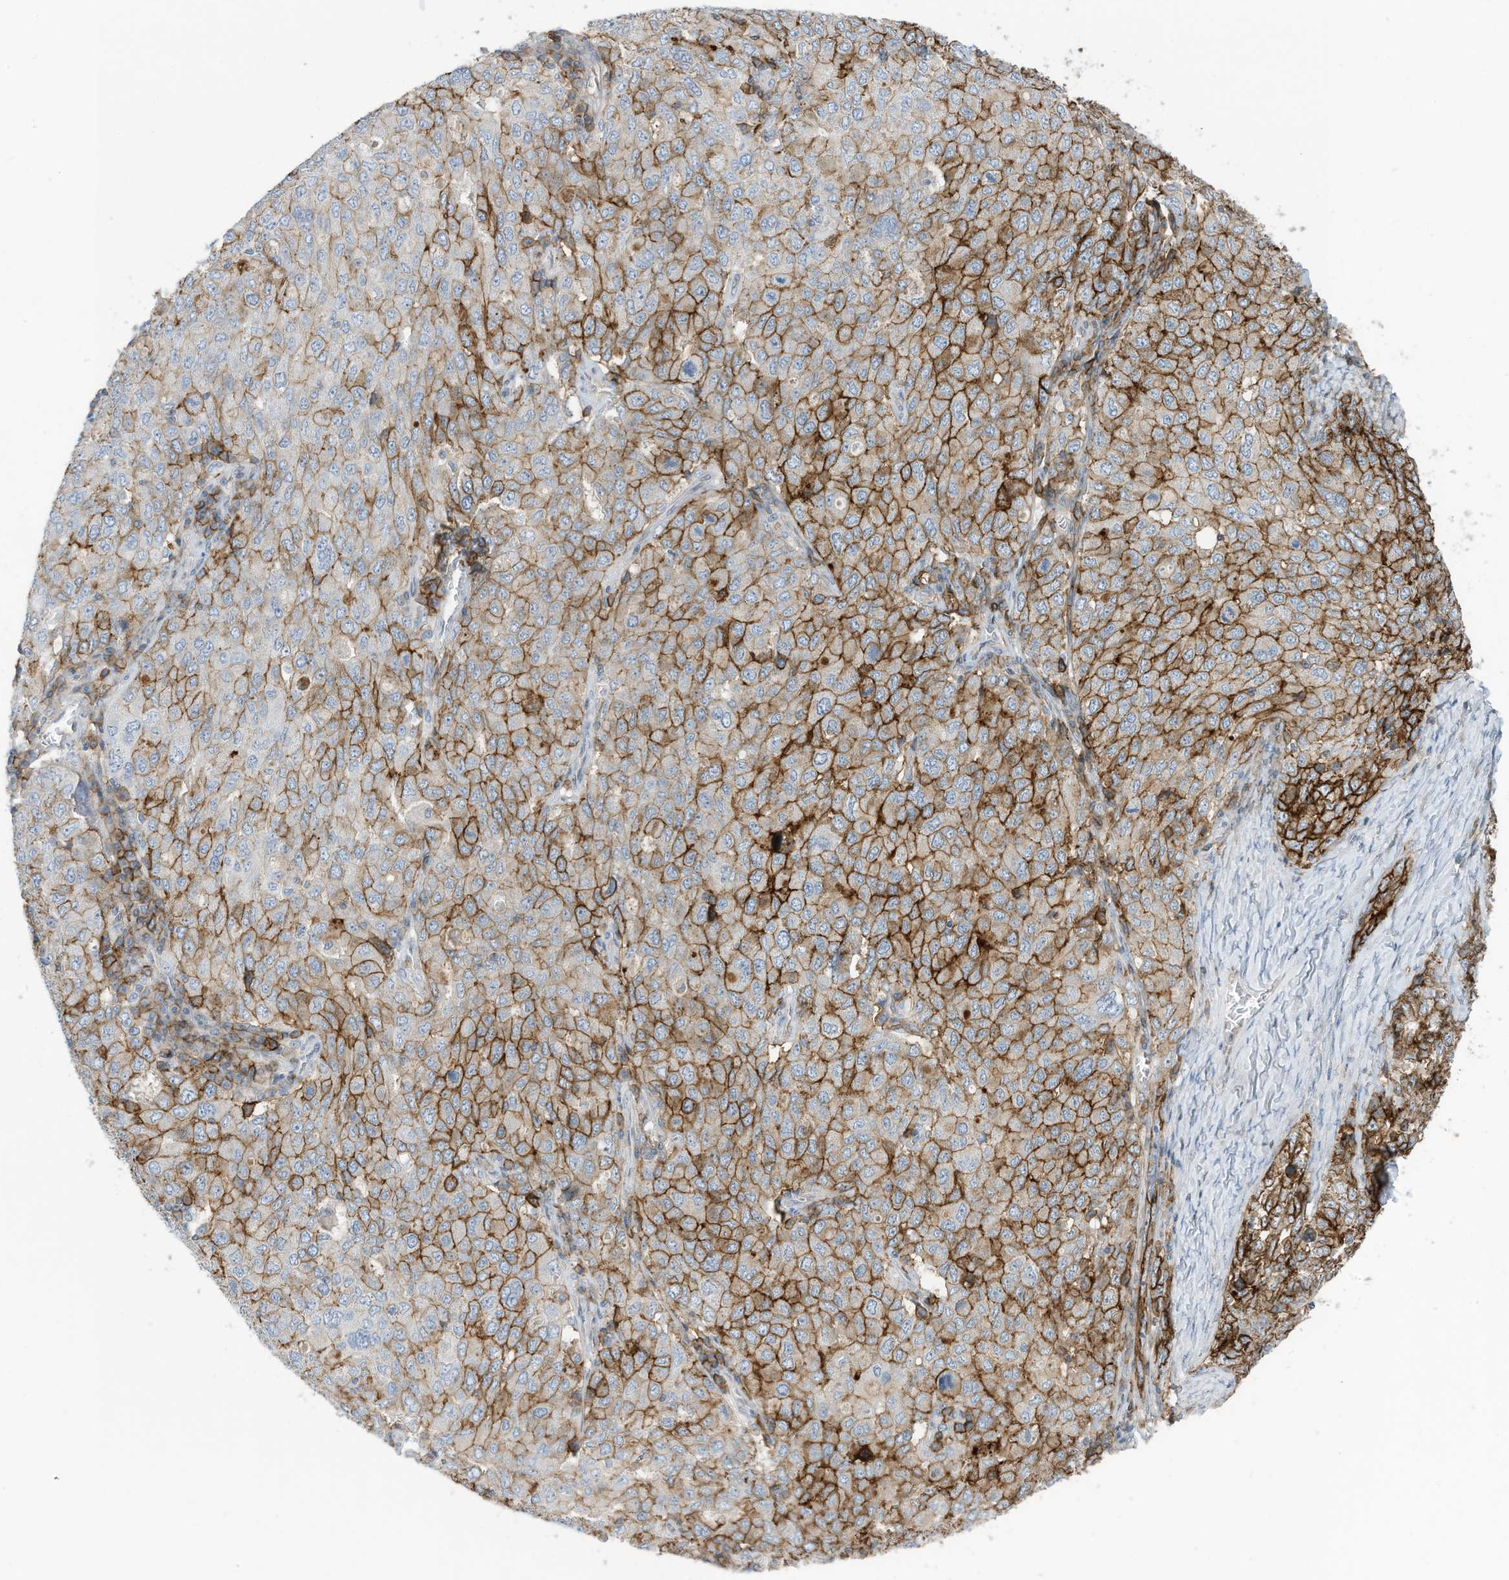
{"staining": {"intensity": "strong", "quantity": "25%-75%", "location": "cytoplasmic/membranous"}, "tissue": "ovarian cancer", "cell_type": "Tumor cells", "image_type": "cancer", "snomed": [{"axis": "morphology", "description": "Carcinoma, endometroid"}, {"axis": "topography", "description": "Ovary"}], "caption": "A high amount of strong cytoplasmic/membranous staining is present in about 25%-75% of tumor cells in ovarian cancer tissue.", "gene": "SLC1A5", "patient": {"sex": "female", "age": 62}}